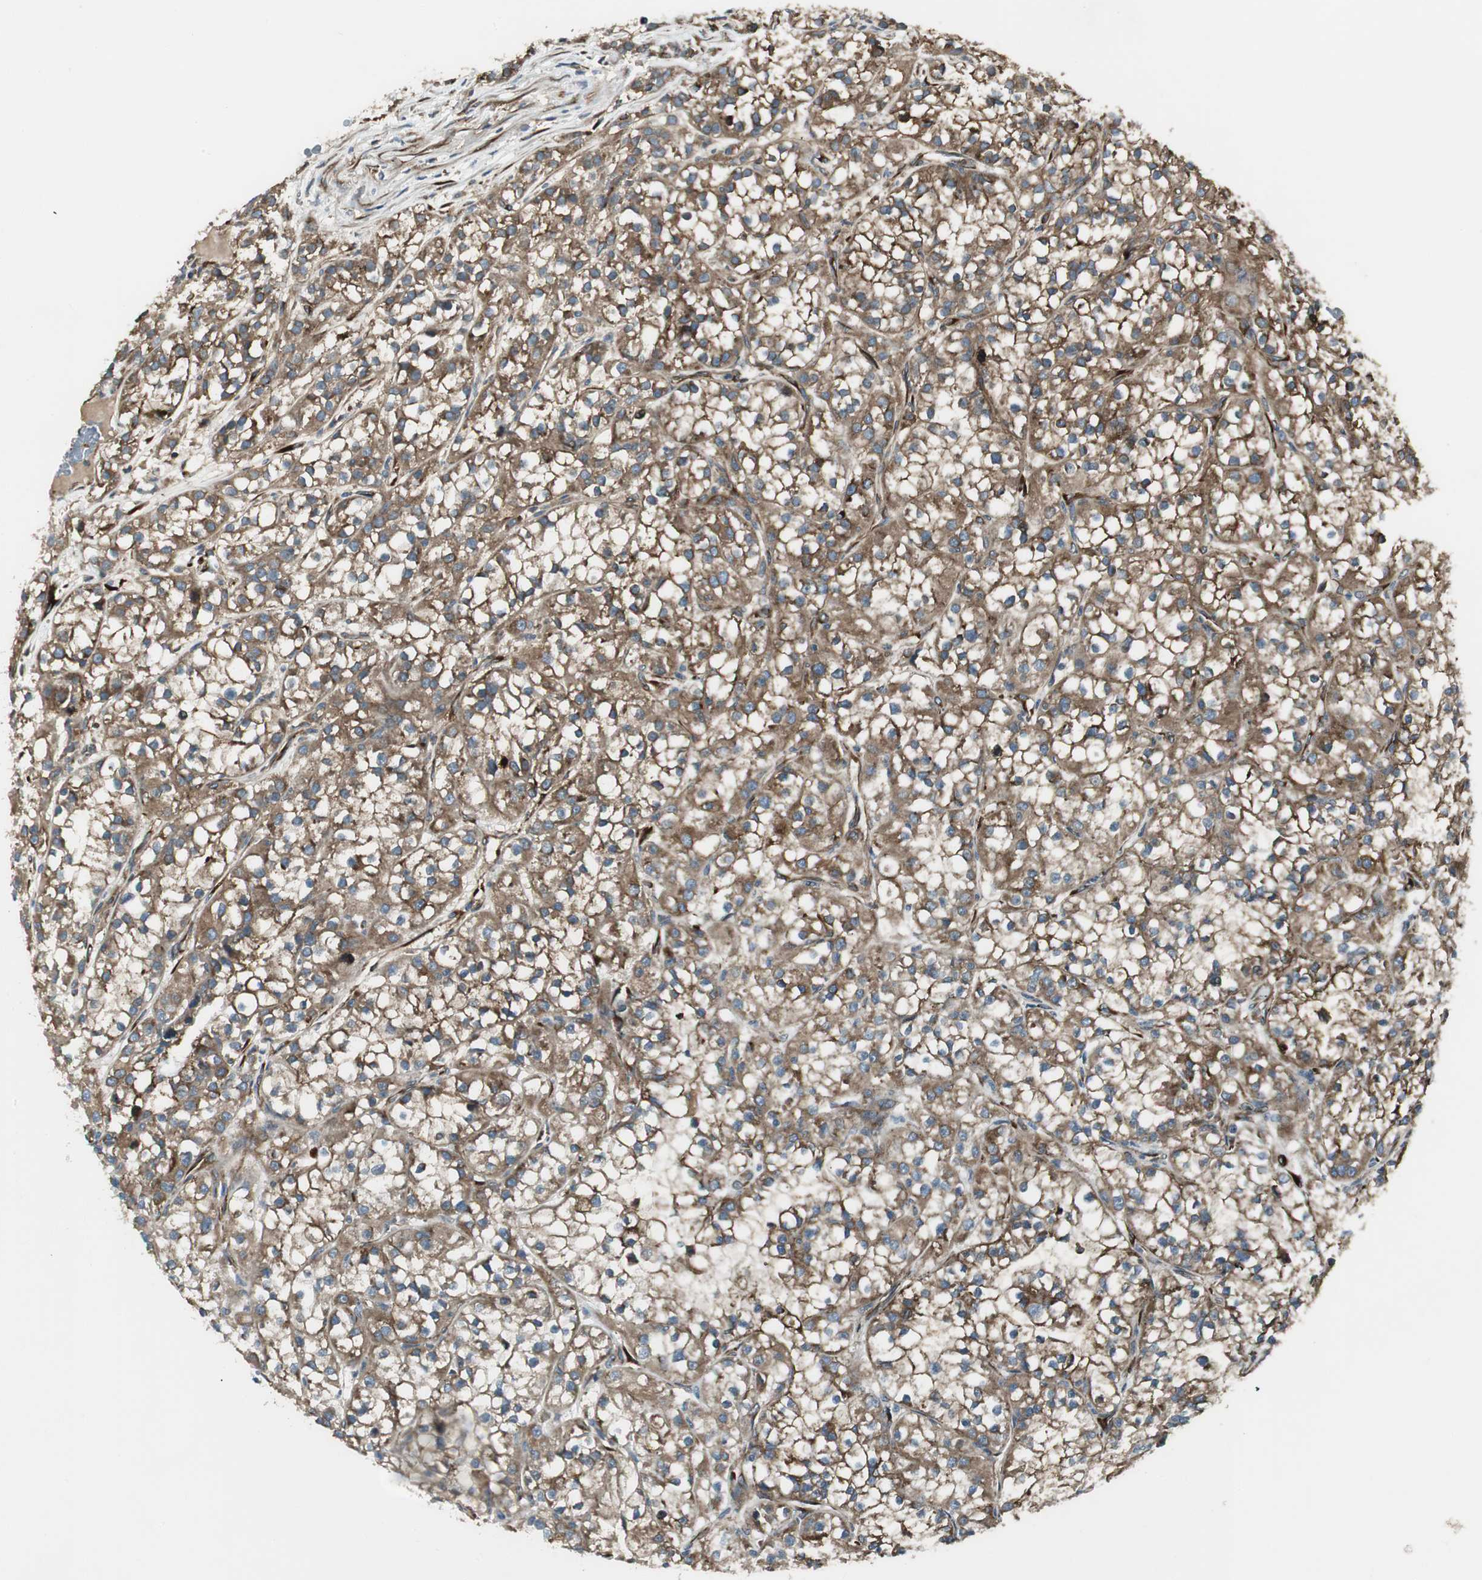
{"staining": {"intensity": "moderate", "quantity": ">75%", "location": "cytoplasmic/membranous"}, "tissue": "renal cancer", "cell_type": "Tumor cells", "image_type": "cancer", "snomed": [{"axis": "morphology", "description": "Adenocarcinoma, NOS"}, {"axis": "topography", "description": "Kidney"}], "caption": "IHC (DAB (3,3'-diaminobenzidine)) staining of renal cancer (adenocarcinoma) exhibits moderate cytoplasmic/membranous protein staining in approximately >75% of tumor cells.", "gene": "PRKG1", "patient": {"sex": "female", "age": 52}}